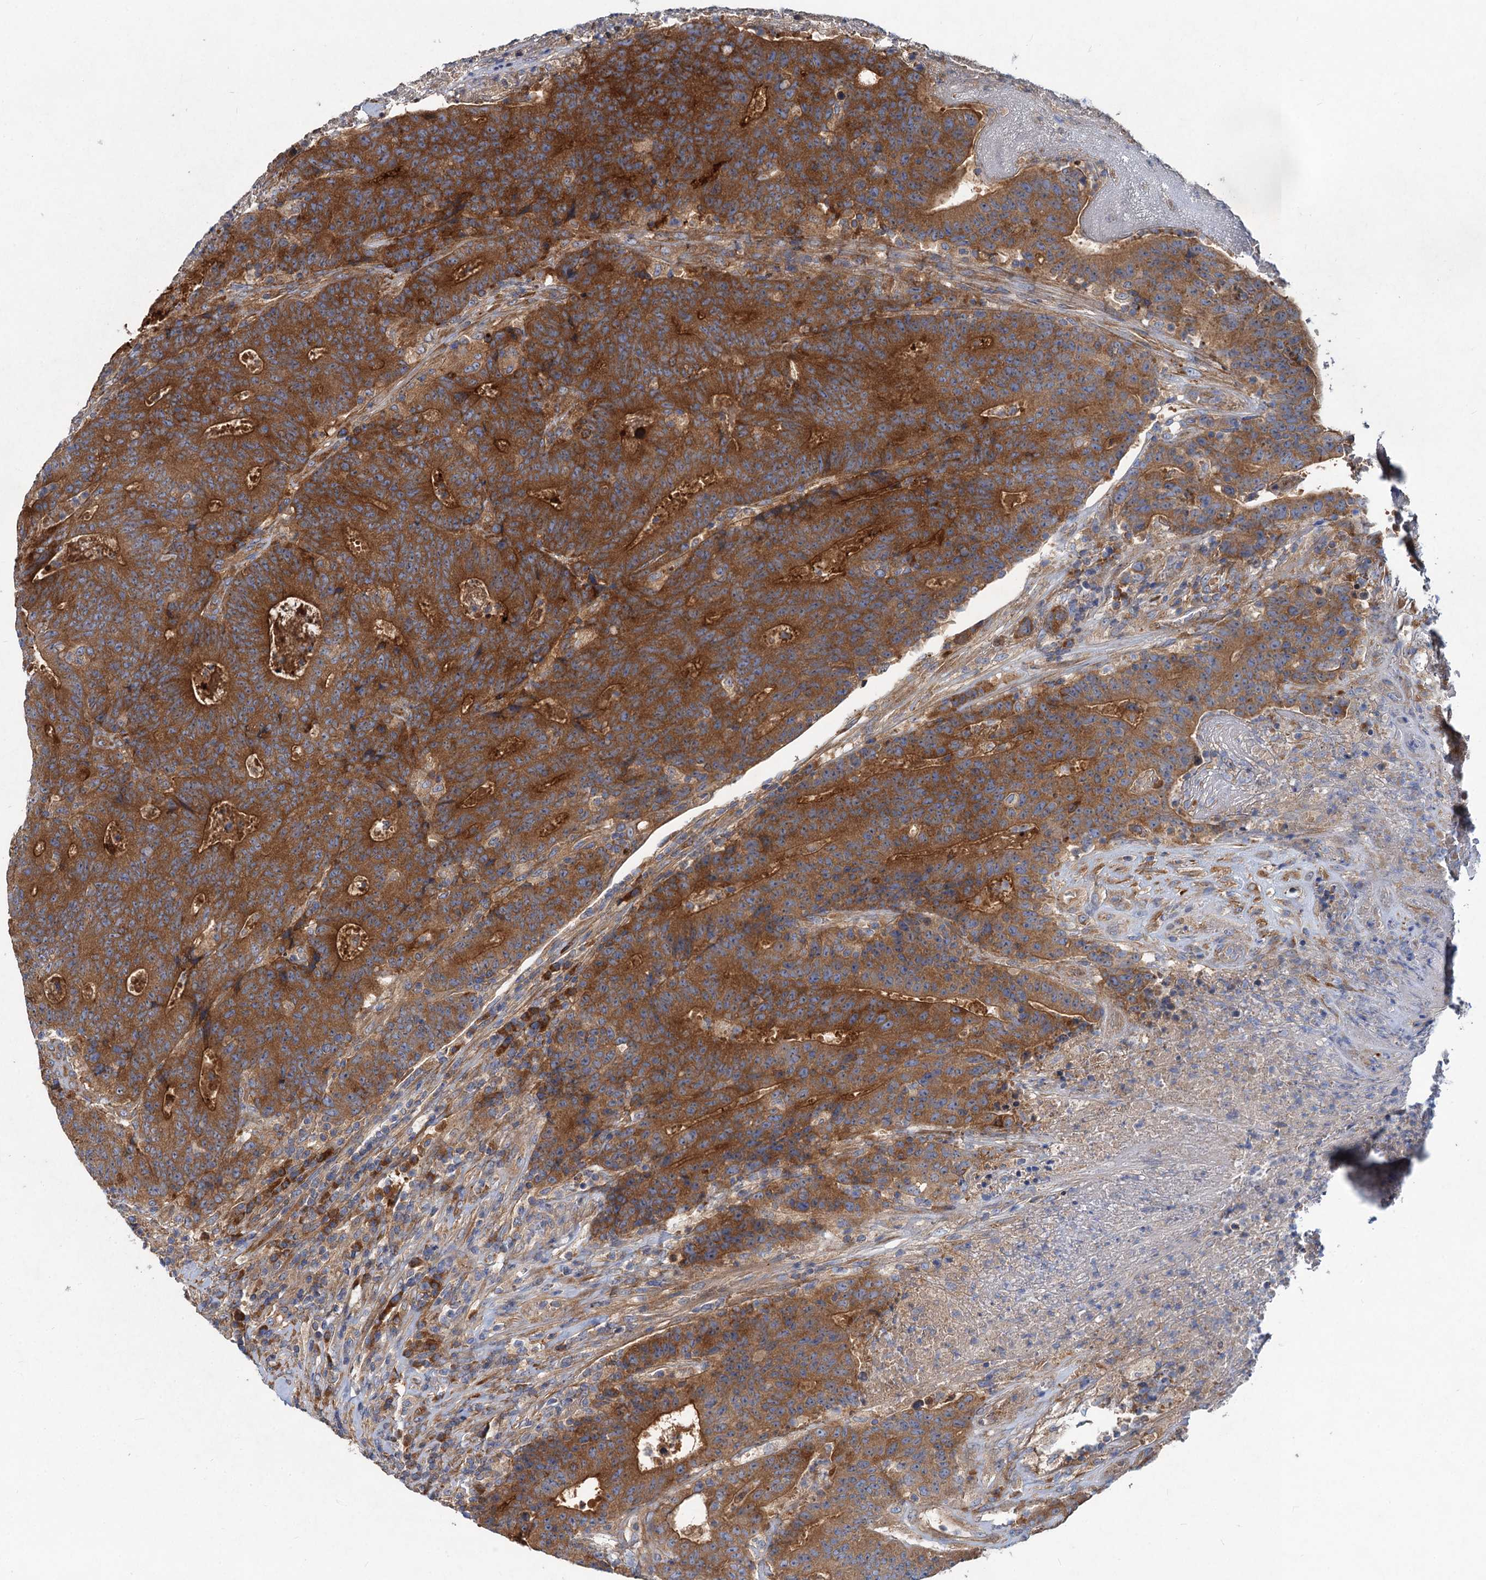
{"staining": {"intensity": "strong", "quantity": ">75%", "location": "cytoplasmic/membranous"}, "tissue": "colorectal cancer", "cell_type": "Tumor cells", "image_type": "cancer", "snomed": [{"axis": "morphology", "description": "Adenocarcinoma, NOS"}, {"axis": "topography", "description": "Colon"}], "caption": "Immunohistochemistry (IHC) (DAB (3,3'-diaminobenzidine)) staining of adenocarcinoma (colorectal) exhibits strong cytoplasmic/membranous protein expression in about >75% of tumor cells.", "gene": "ALKBH7", "patient": {"sex": "female", "age": 75}}